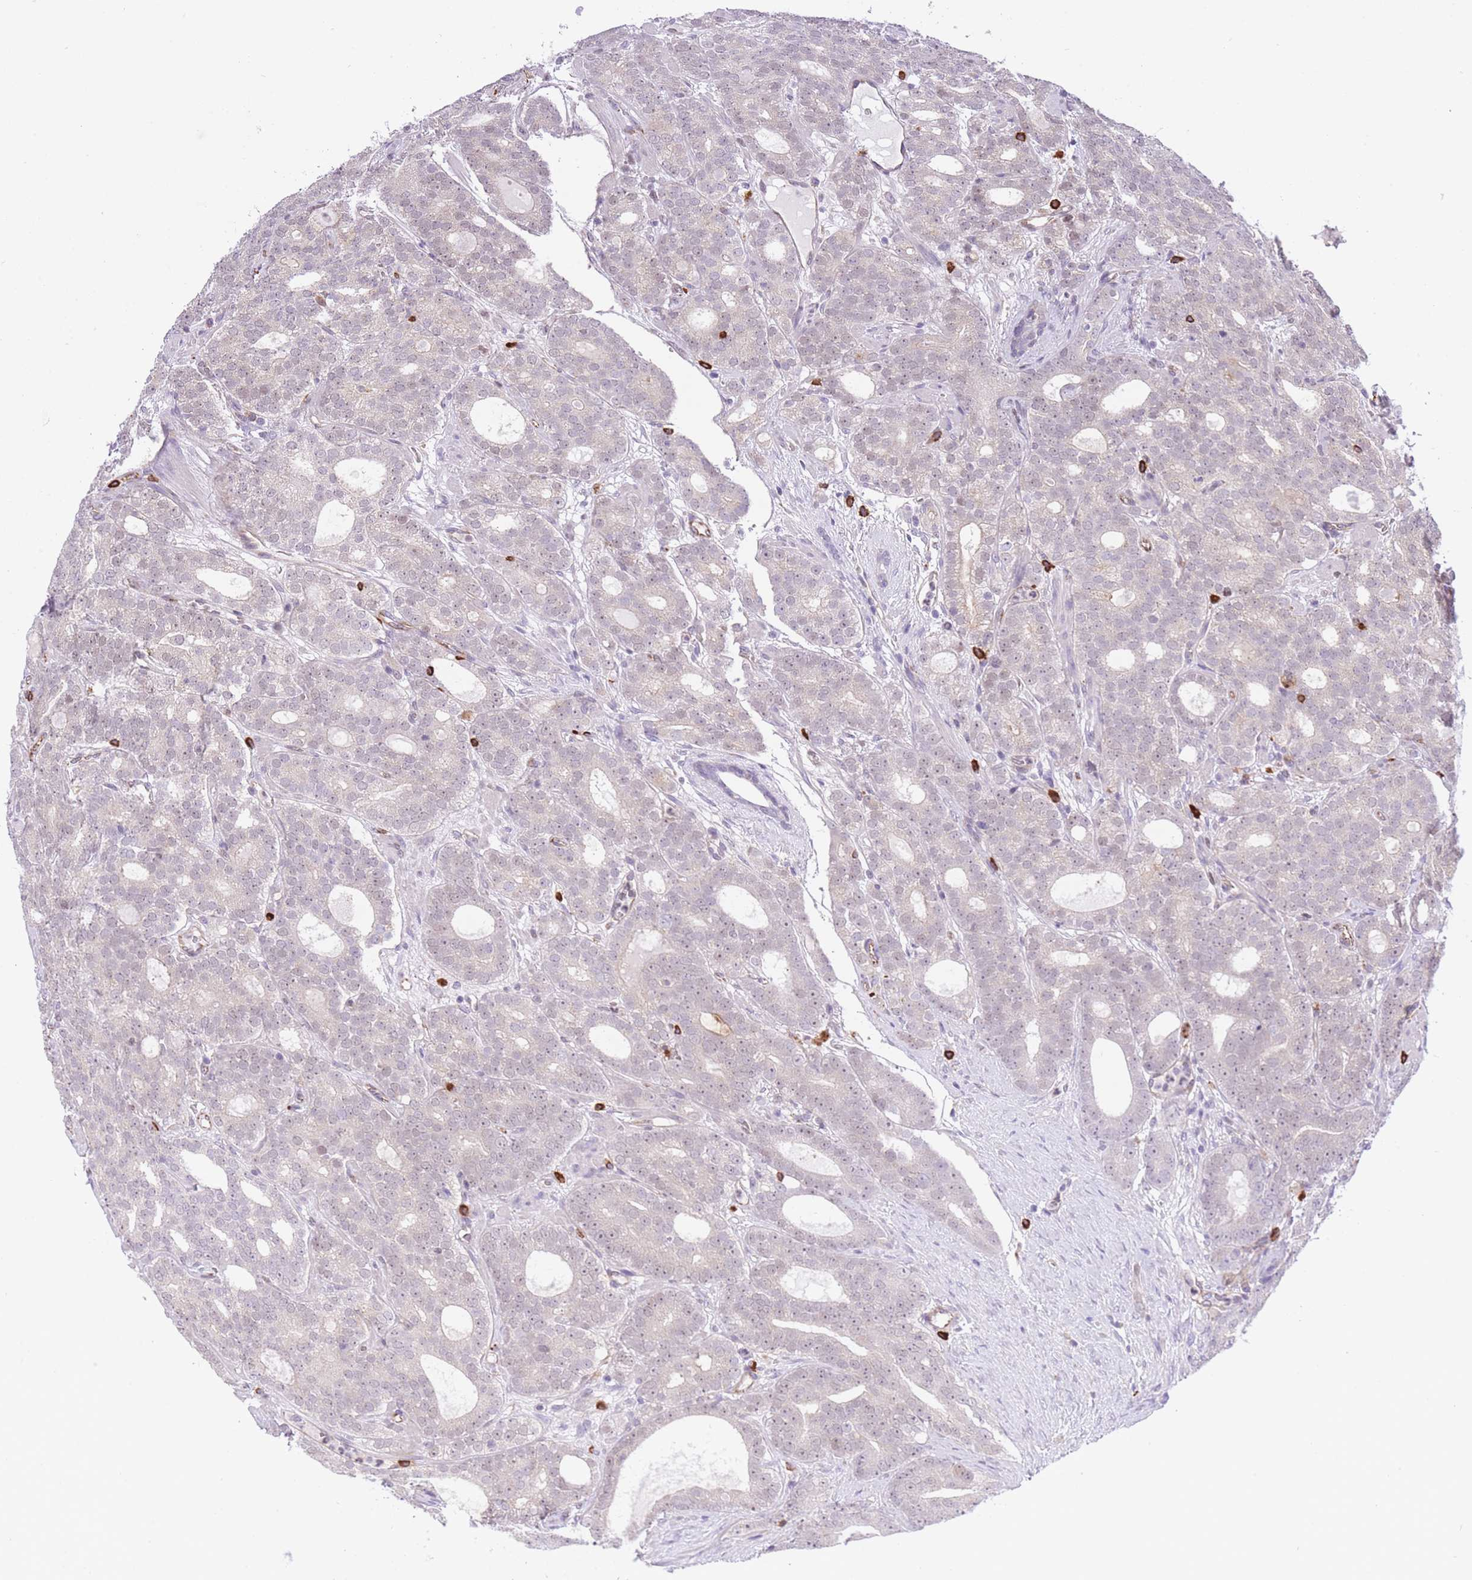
{"staining": {"intensity": "negative", "quantity": "none", "location": "none"}, "tissue": "prostate cancer", "cell_type": "Tumor cells", "image_type": "cancer", "snomed": [{"axis": "morphology", "description": "Adenocarcinoma, High grade"}, {"axis": "topography", "description": "Prostate"}], "caption": "Tumor cells show no significant protein staining in high-grade adenocarcinoma (prostate).", "gene": "MEIOSIN", "patient": {"sex": "male", "age": 64}}